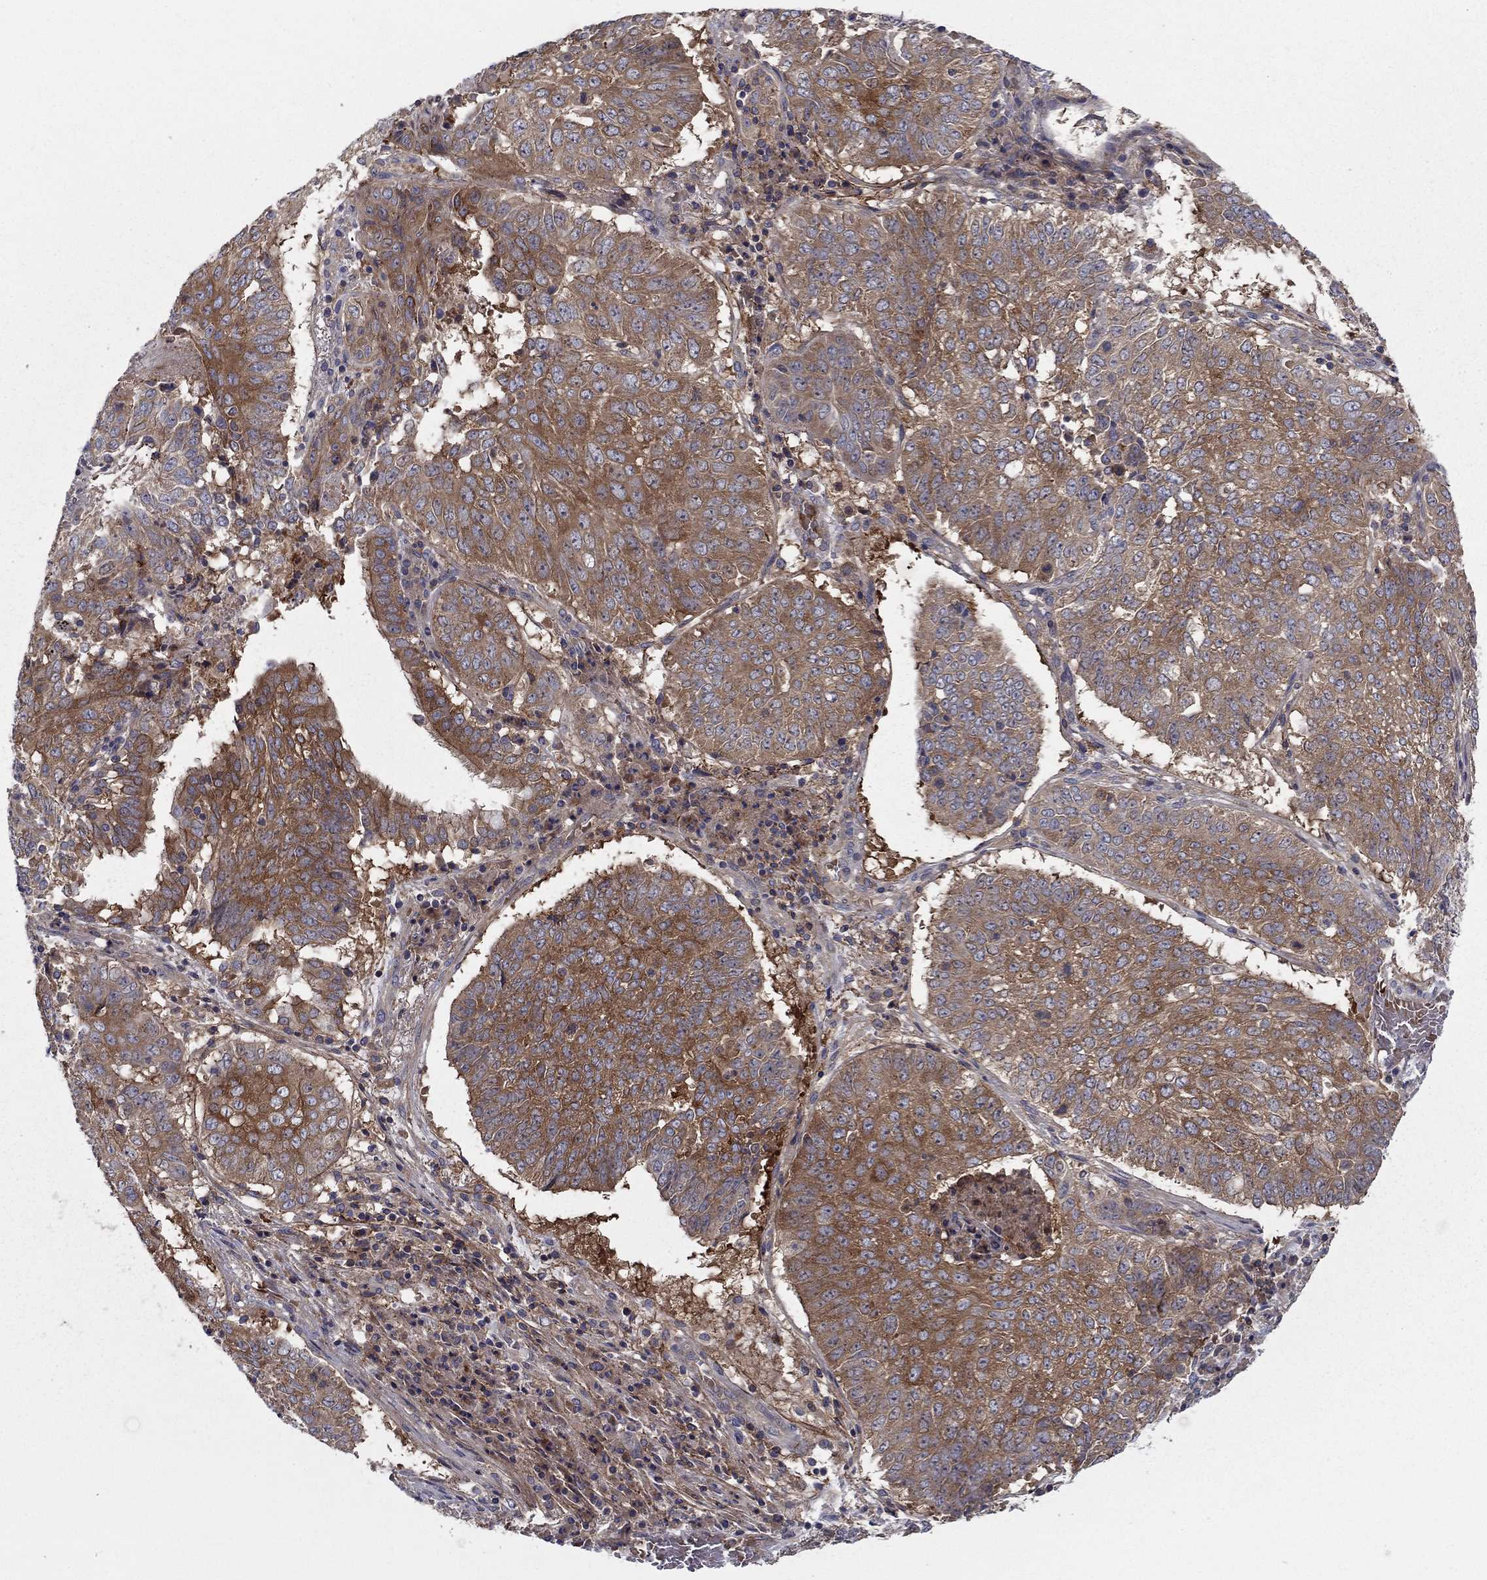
{"staining": {"intensity": "strong", "quantity": "25%-75%", "location": "cytoplasmic/membranous"}, "tissue": "lung cancer", "cell_type": "Tumor cells", "image_type": "cancer", "snomed": [{"axis": "morphology", "description": "Squamous cell carcinoma, NOS"}, {"axis": "topography", "description": "Lung"}], "caption": "Lung squamous cell carcinoma stained for a protein (brown) demonstrates strong cytoplasmic/membranous positive expression in approximately 25%-75% of tumor cells.", "gene": "RNF123", "patient": {"sex": "male", "age": 64}}